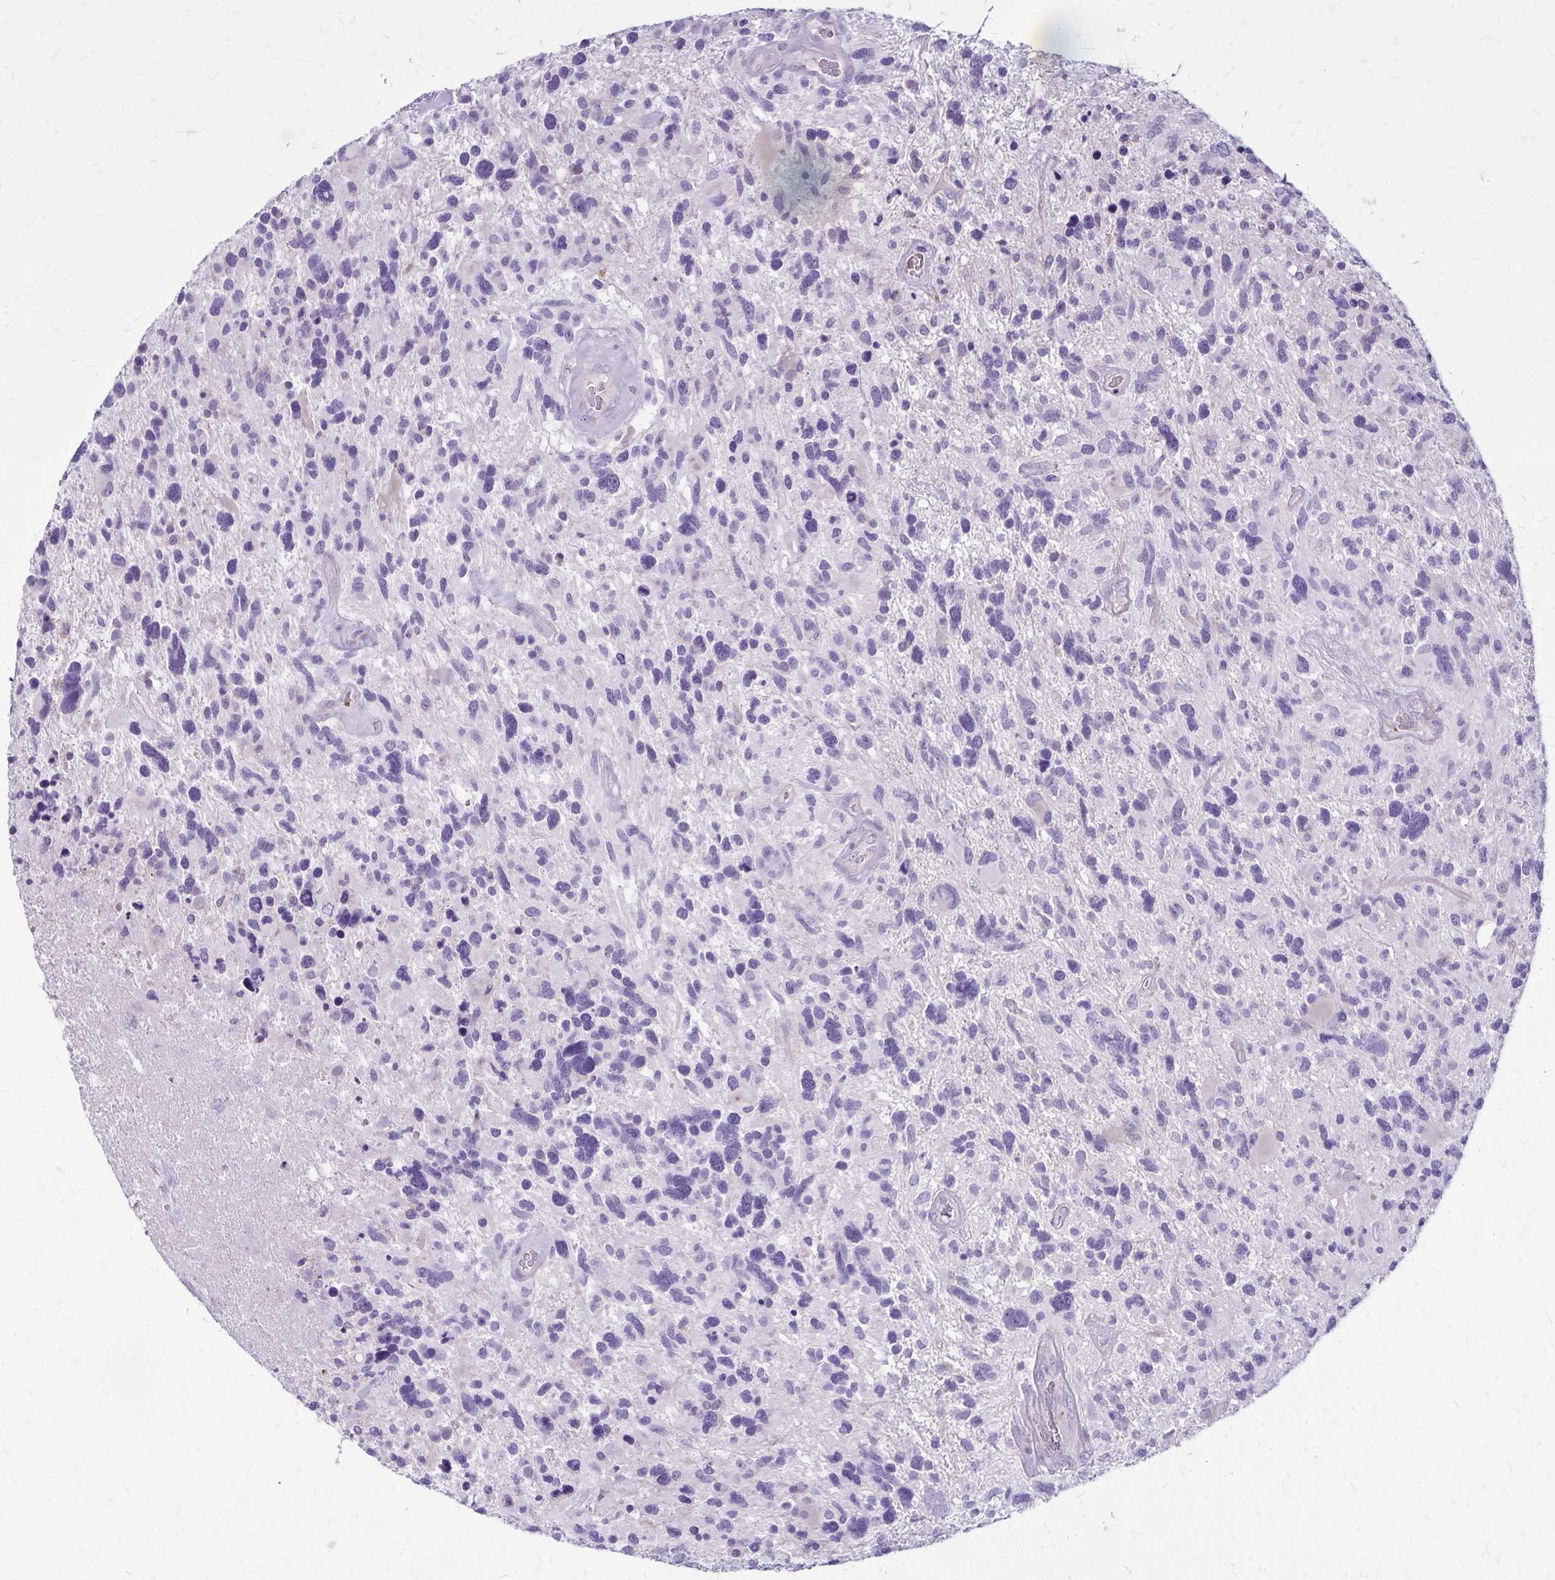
{"staining": {"intensity": "negative", "quantity": "none", "location": "none"}, "tissue": "glioma", "cell_type": "Tumor cells", "image_type": "cancer", "snomed": [{"axis": "morphology", "description": "Glioma, malignant, High grade"}, {"axis": "topography", "description": "Brain"}], "caption": "Human high-grade glioma (malignant) stained for a protein using immunohistochemistry reveals no positivity in tumor cells.", "gene": "GP9", "patient": {"sex": "male", "age": 49}}